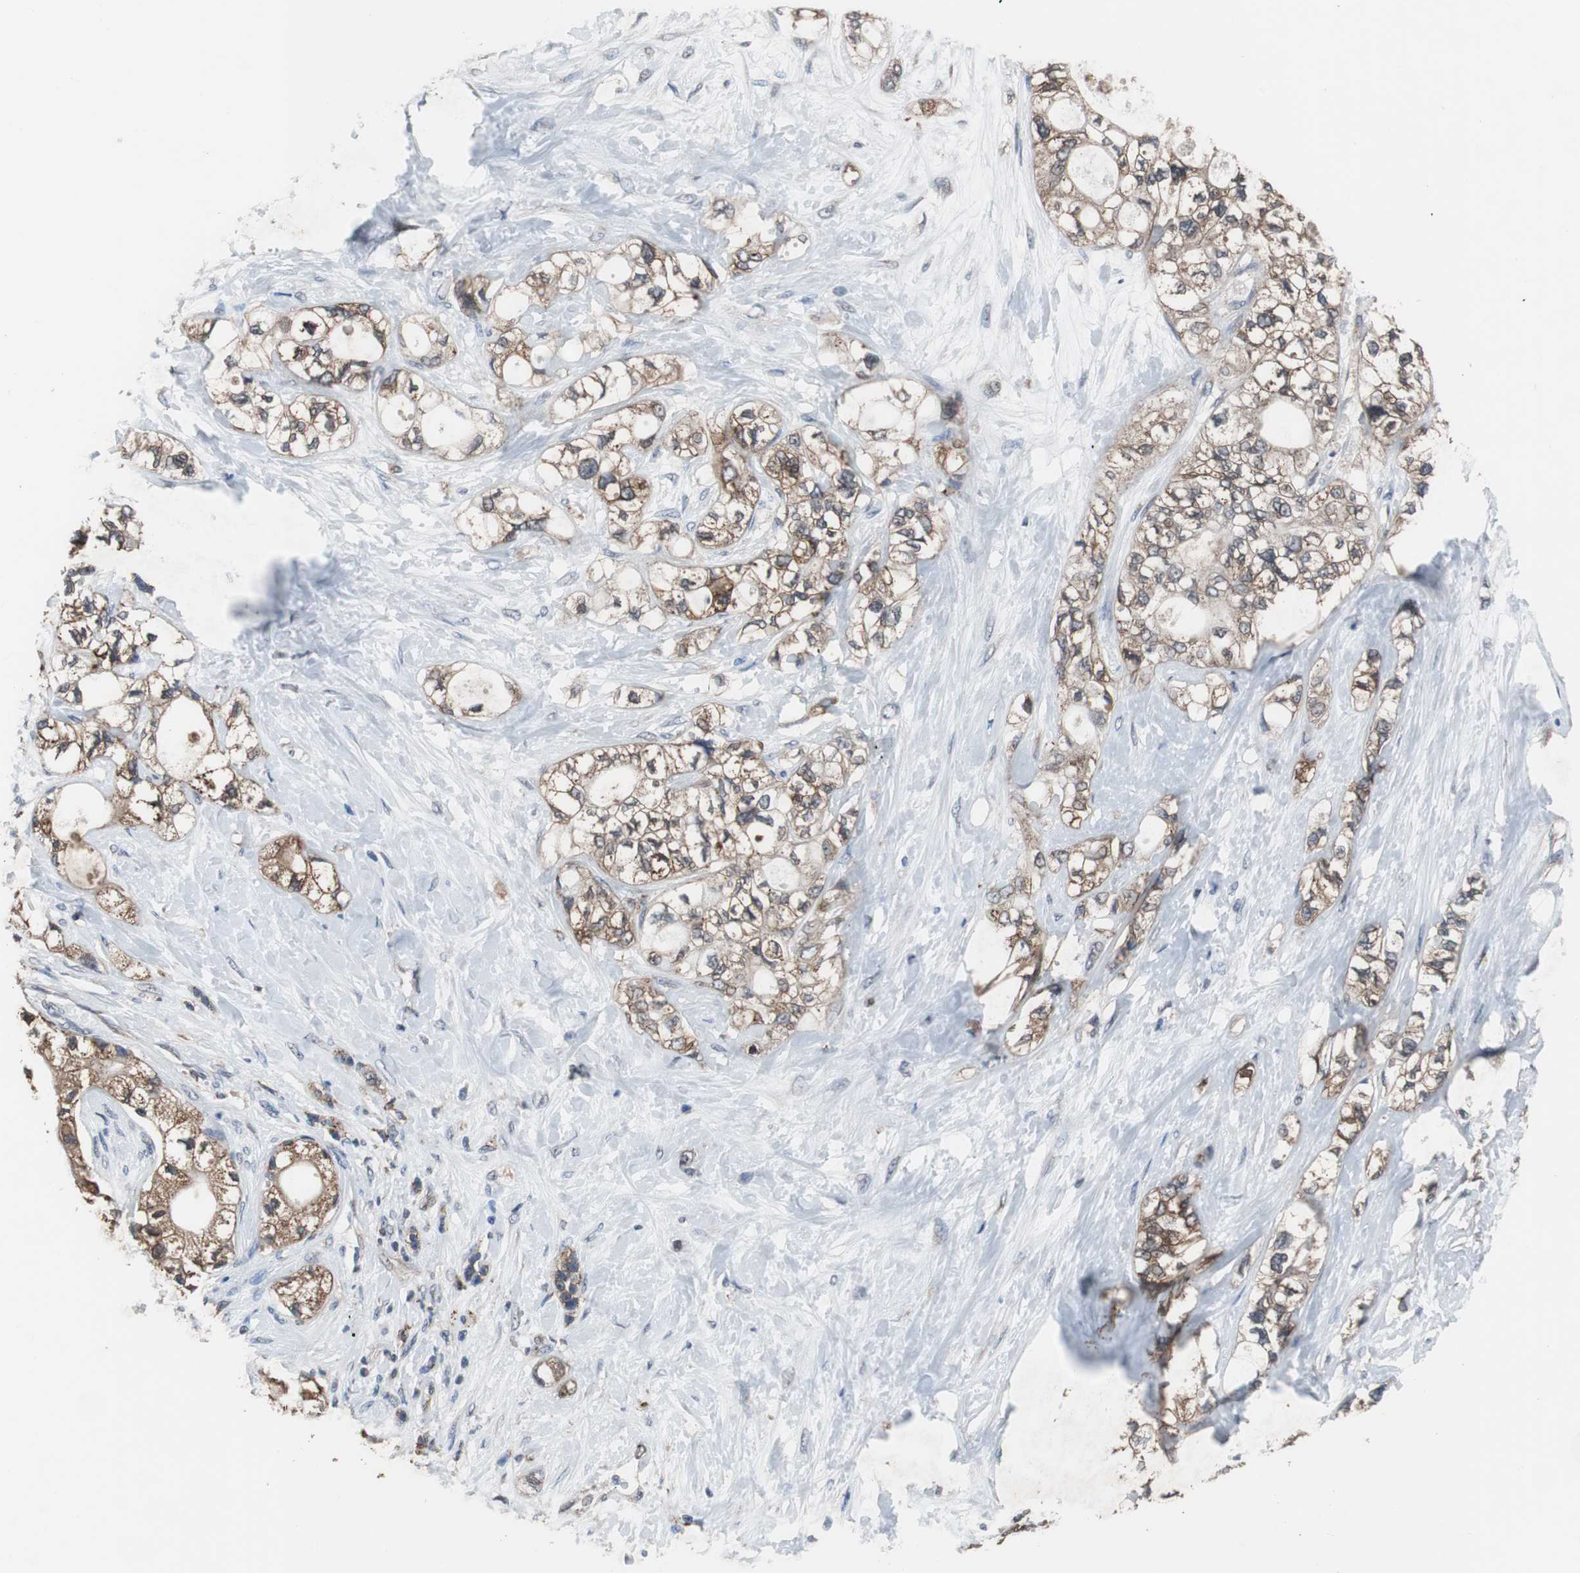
{"staining": {"intensity": "moderate", "quantity": ">75%", "location": "cytoplasmic/membranous"}, "tissue": "pancreatic cancer", "cell_type": "Tumor cells", "image_type": "cancer", "snomed": [{"axis": "morphology", "description": "Adenocarcinoma, NOS"}, {"axis": "topography", "description": "Pancreas"}], "caption": "High-power microscopy captured an immunohistochemistry (IHC) histopathology image of pancreatic cancer (adenocarcinoma), revealing moderate cytoplasmic/membranous expression in approximately >75% of tumor cells. The staining was performed using DAB, with brown indicating positive protein expression. Nuclei are stained blue with hematoxylin.", "gene": "USP10", "patient": {"sex": "male", "age": 70}}